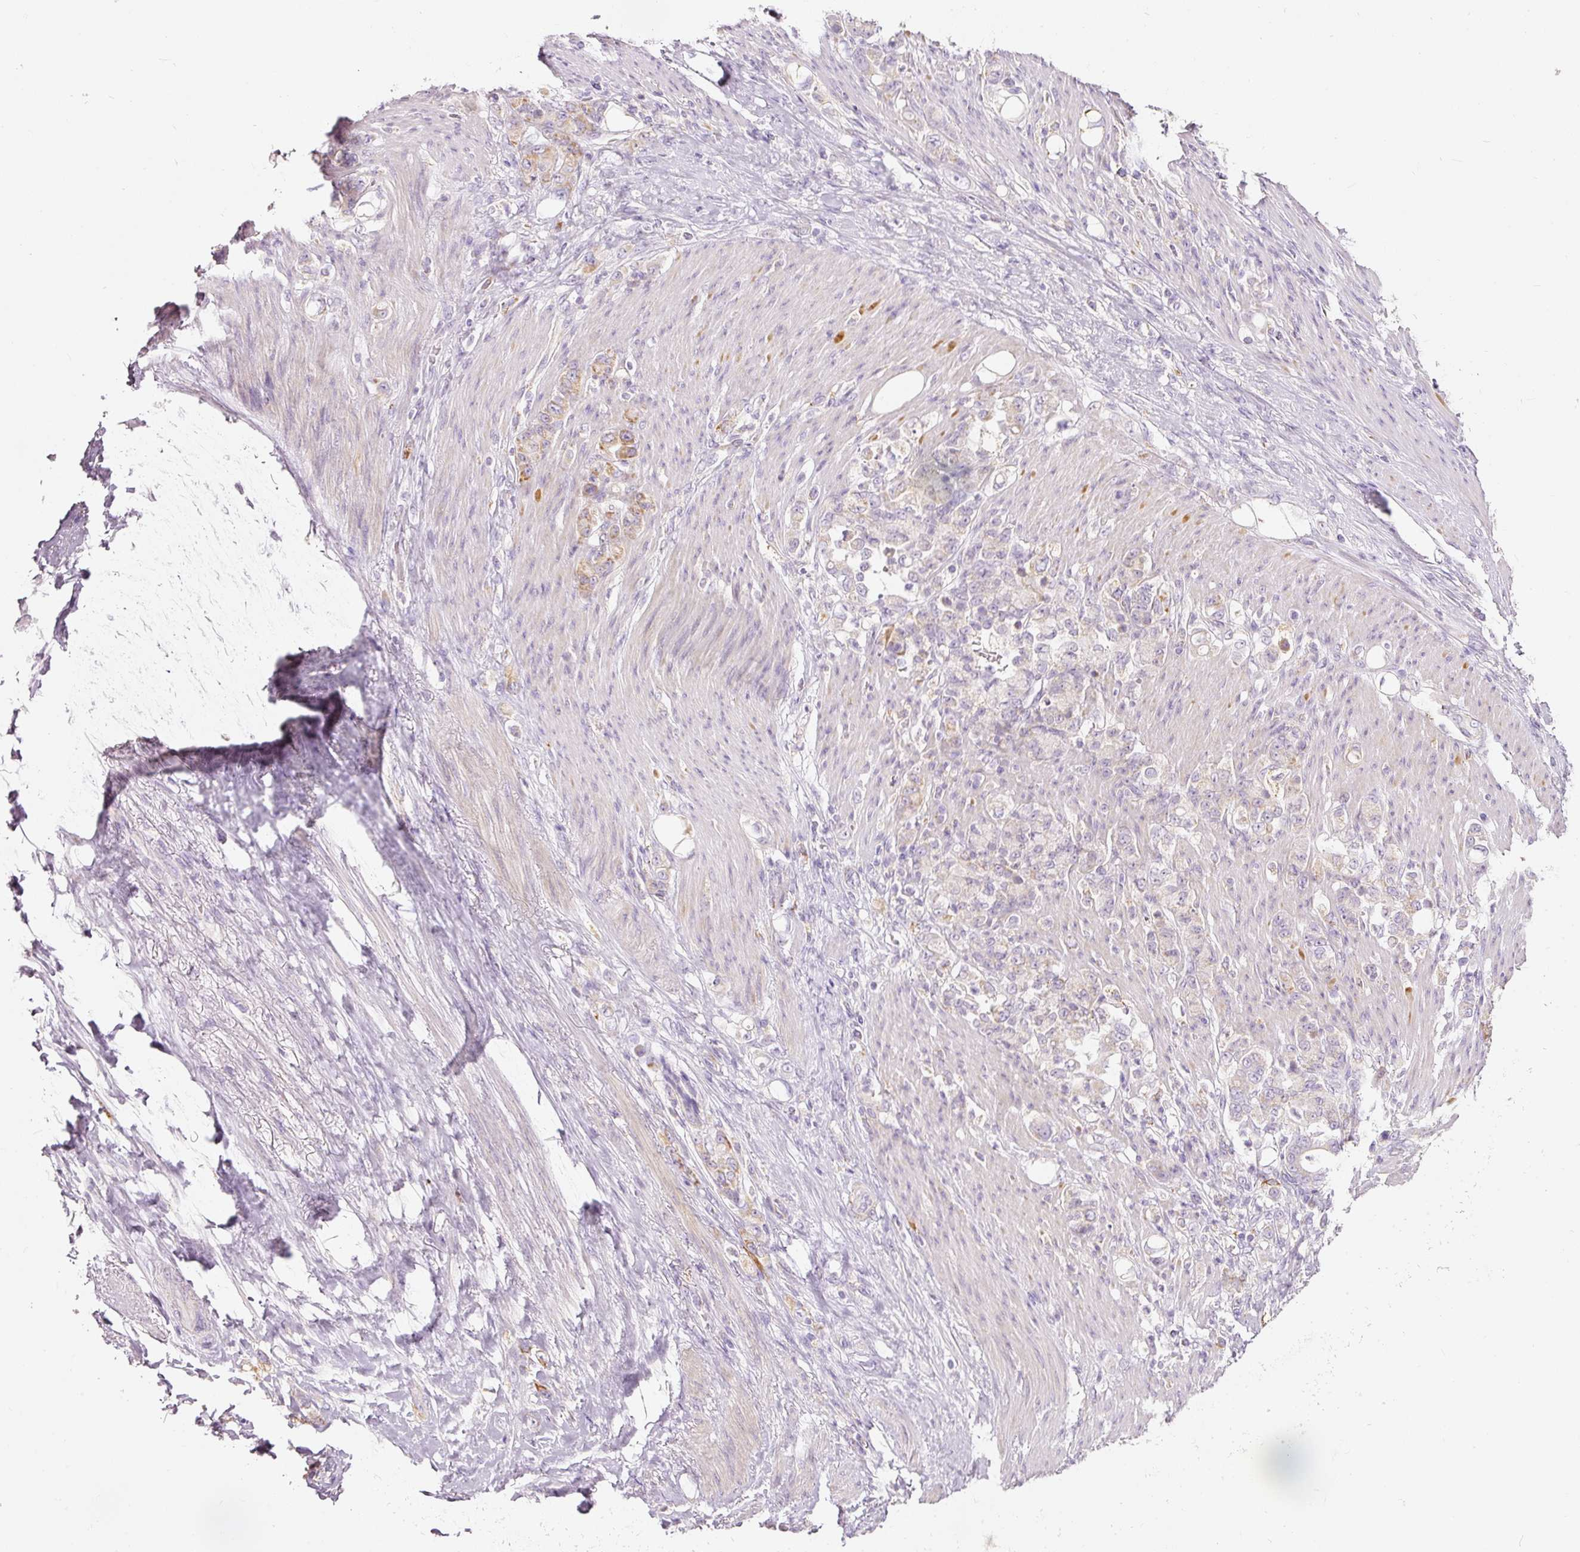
{"staining": {"intensity": "moderate", "quantity": "<25%", "location": "cytoplasmic/membranous"}, "tissue": "stomach cancer", "cell_type": "Tumor cells", "image_type": "cancer", "snomed": [{"axis": "morphology", "description": "Normal tissue, NOS"}, {"axis": "morphology", "description": "Adenocarcinoma, NOS"}, {"axis": "topography", "description": "Stomach"}], "caption": "Immunohistochemistry (IHC) image of human stomach cancer (adenocarcinoma) stained for a protein (brown), which demonstrates low levels of moderate cytoplasmic/membranous expression in approximately <25% of tumor cells.", "gene": "MTHFD2", "patient": {"sex": "female", "age": 79}}